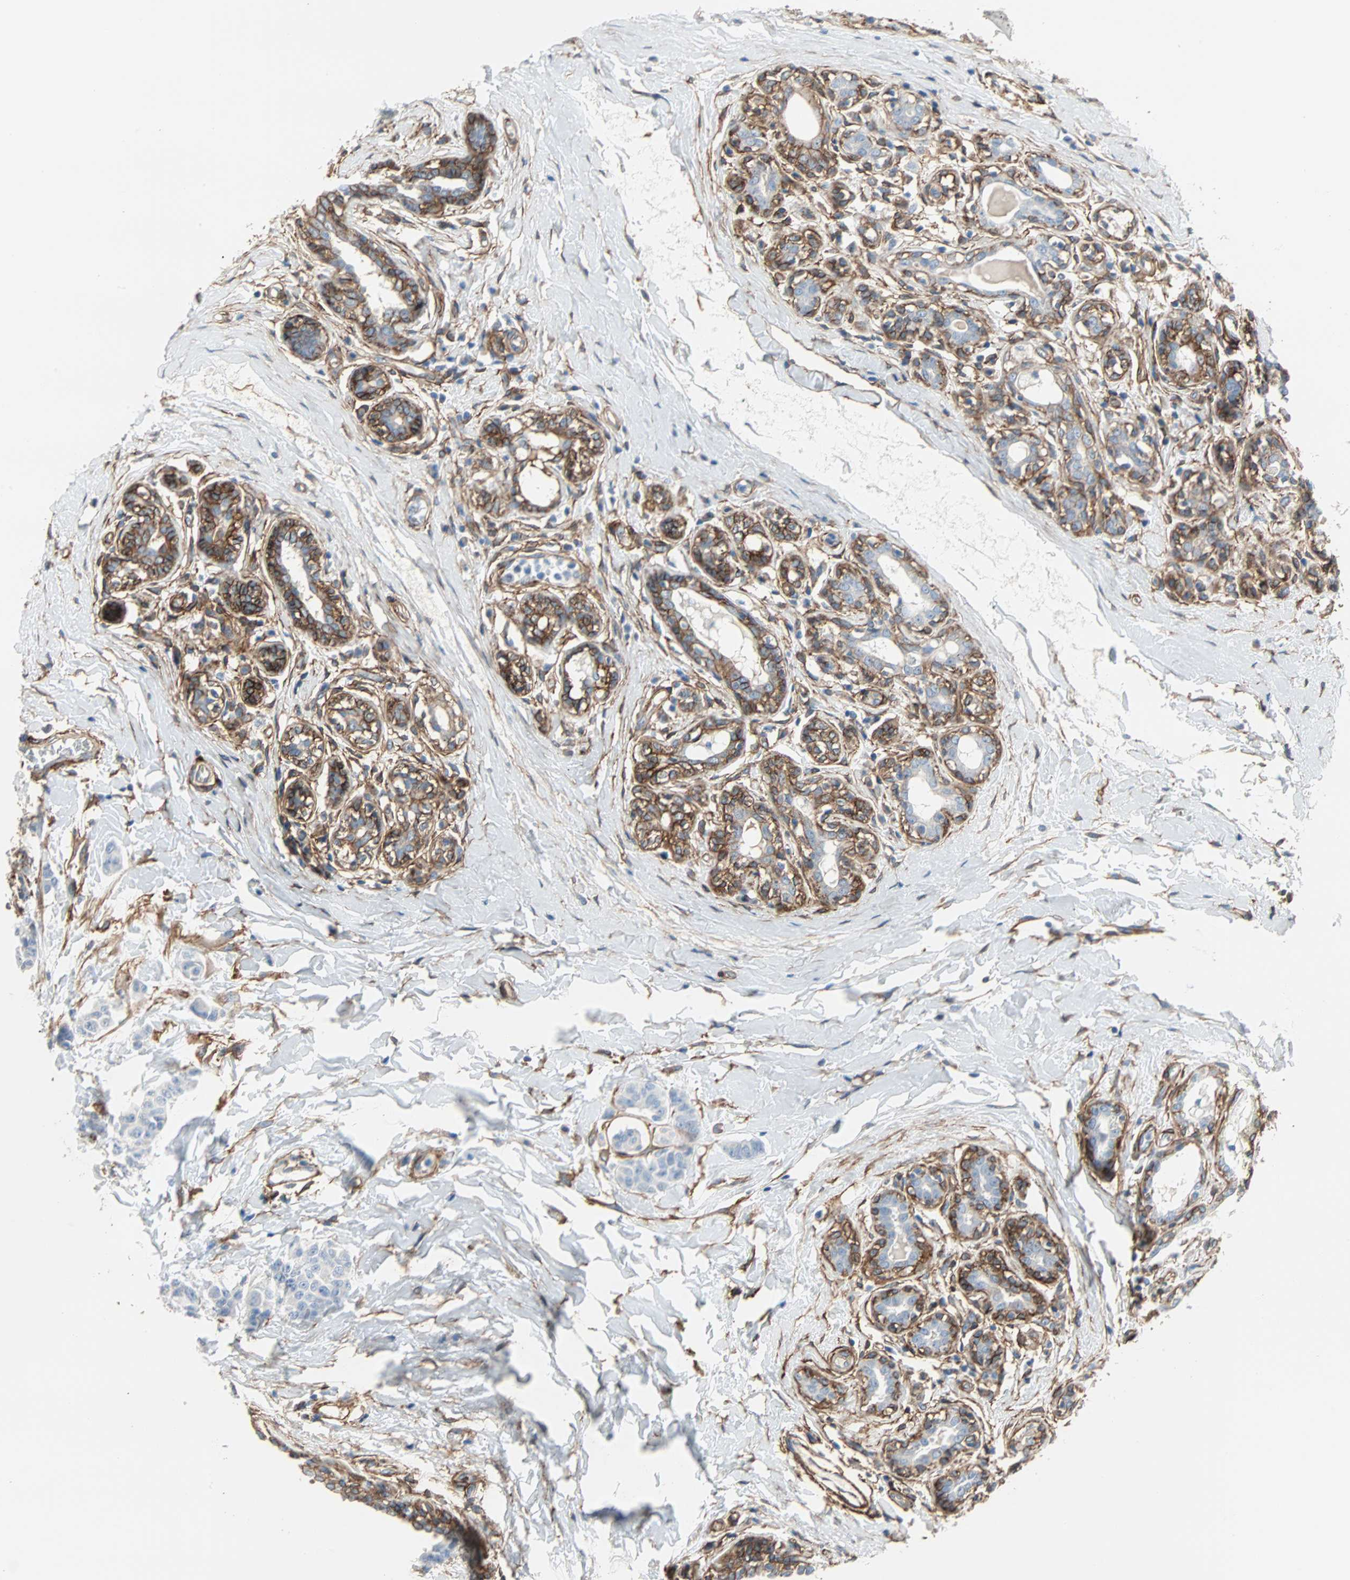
{"staining": {"intensity": "negative", "quantity": "none", "location": "none"}, "tissue": "breast cancer", "cell_type": "Tumor cells", "image_type": "cancer", "snomed": [{"axis": "morphology", "description": "Normal tissue, NOS"}, {"axis": "morphology", "description": "Duct carcinoma"}, {"axis": "topography", "description": "Breast"}], "caption": "Human breast cancer stained for a protein using IHC exhibits no expression in tumor cells.", "gene": "EPB41L2", "patient": {"sex": "female", "age": 40}}